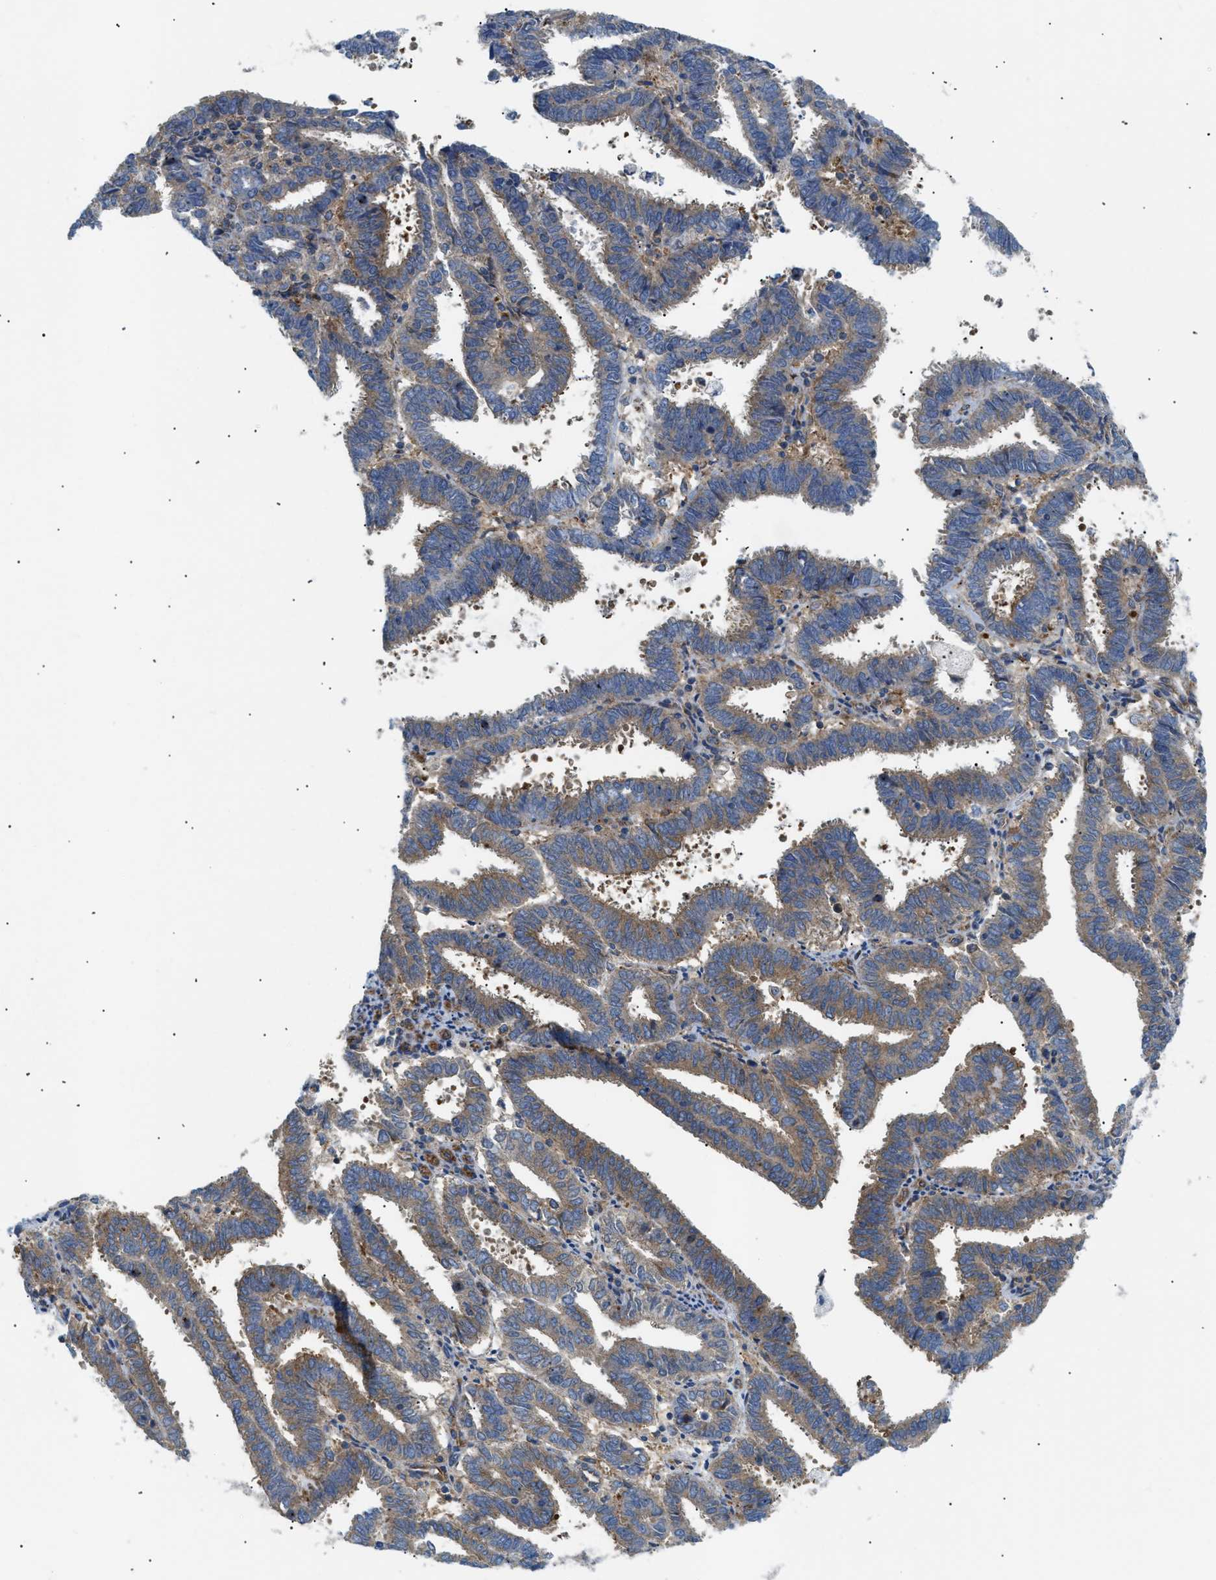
{"staining": {"intensity": "moderate", "quantity": ">75%", "location": "cytoplasmic/membranous"}, "tissue": "endometrial cancer", "cell_type": "Tumor cells", "image_type": "cancer", "snomed": [{"axis": "morphology", "description": "Adenocarcinoma, NOS"}, {"axis": "topography", "description": "Uterus"}], "caption": "Brown immunohistochemical staining in endometrial cancer displays moderate cytoplasmic/membranous expression in about >75% of tumor cells. (DAB (3,3'-diaminobenzidine) IHC with brightfield microscopy, high magnification).", "gene": "DCTN4", "patient": {"sex": "female", "age": 83}}